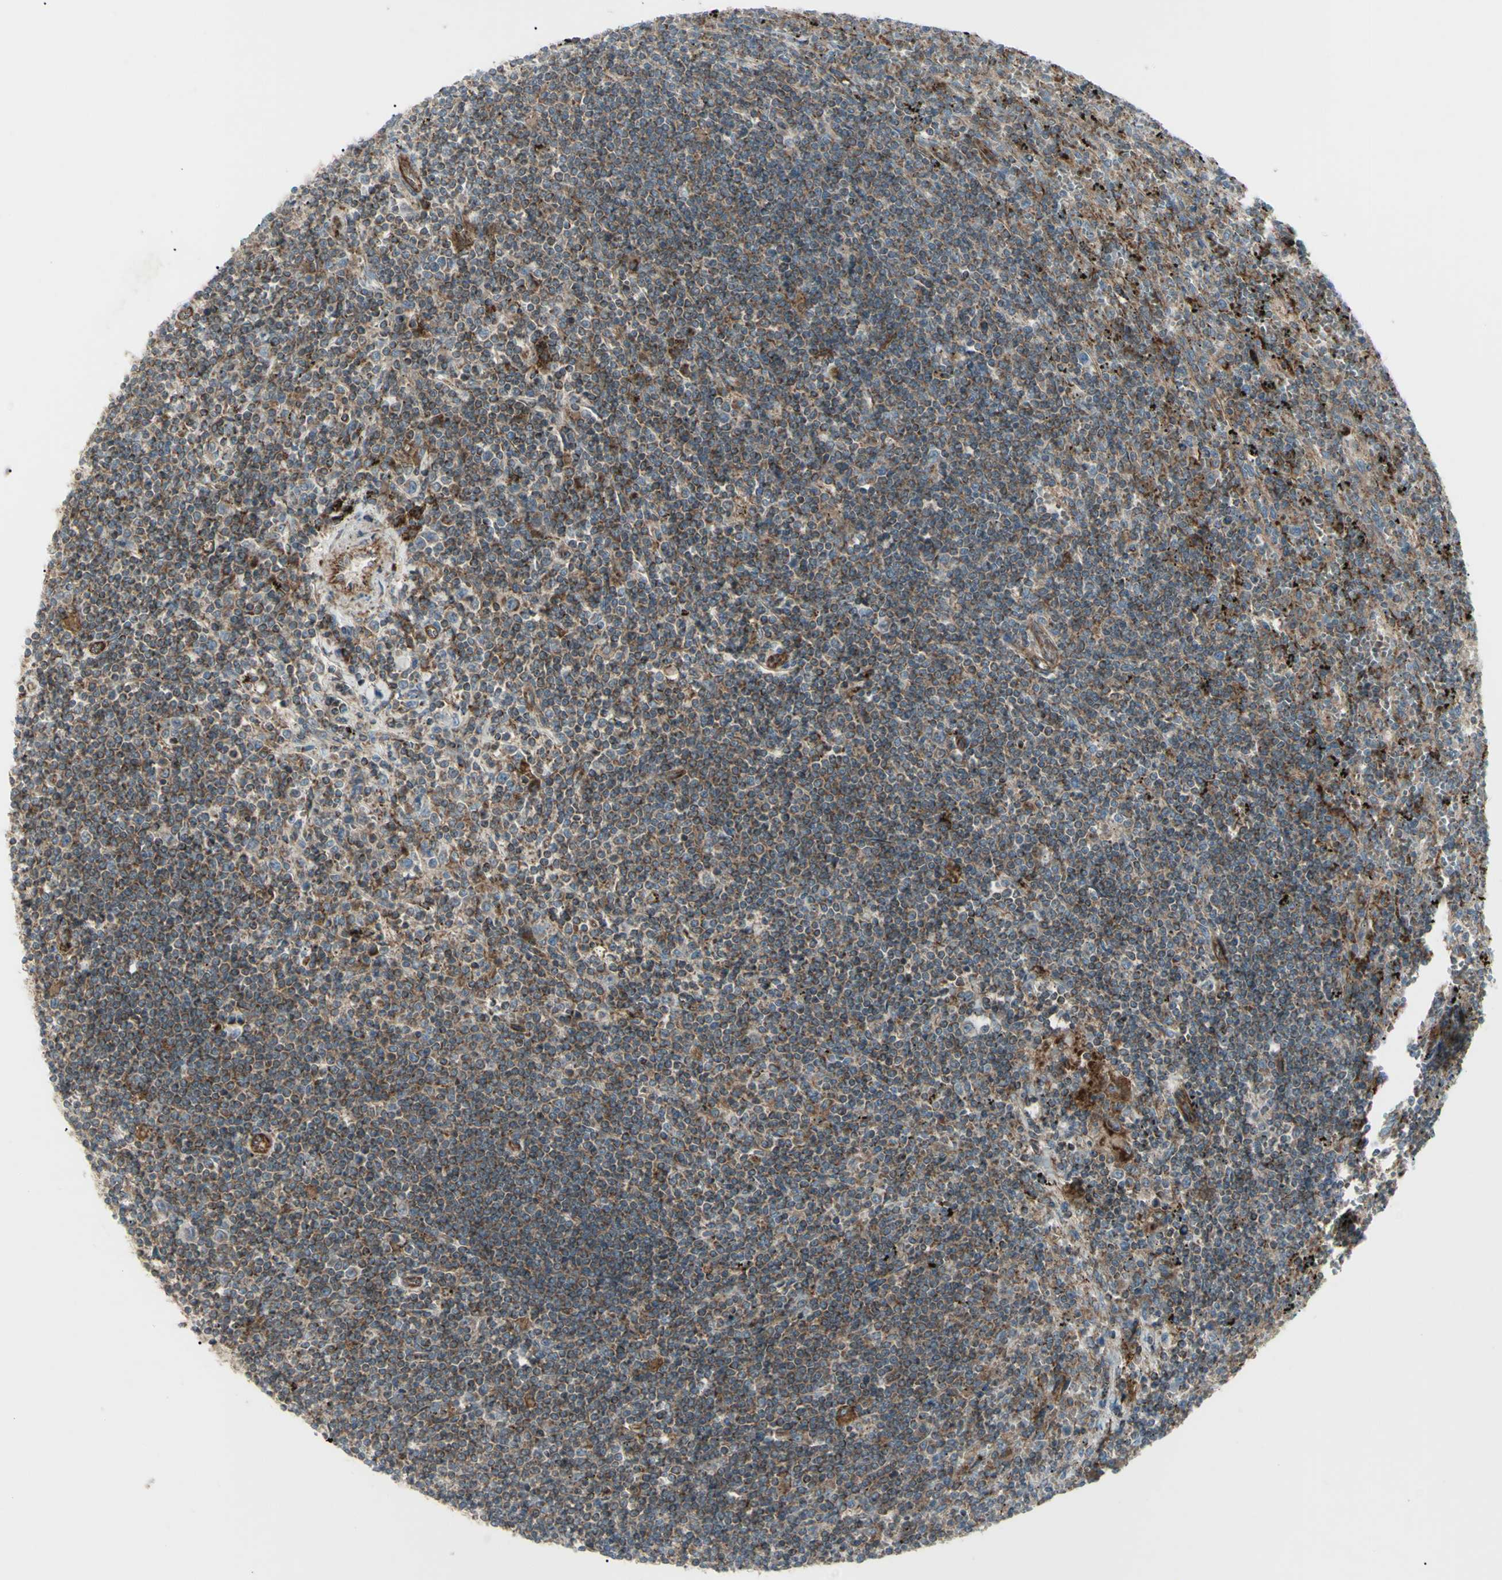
{"staining": {"intensity": "strong", "quantity": "25%-75%", "location": "cytoplasmic/membranous"}, "tissue": "lymphoma", "cell_type": "Tumor cells", "image_type": "cancer", "snomed": [{"axis": "morphology", "description": "Malignant lymphoma, non-Hodgkin's type, Low grade"}, {"axis": "topography", "description": "Spleen"}], "caption": "Immunohistochemistry (IHC) micrograph of malignant lymphoma, non-Hodgkin's type (low-grade) stained for a protein (brown), which demonstrates high levels of strong cytoplasmic/membranous positivity in about 25%-75% of tumor cells.", "gene": "CYB5R1", "patient": {"sex": "male", "age": 76}}